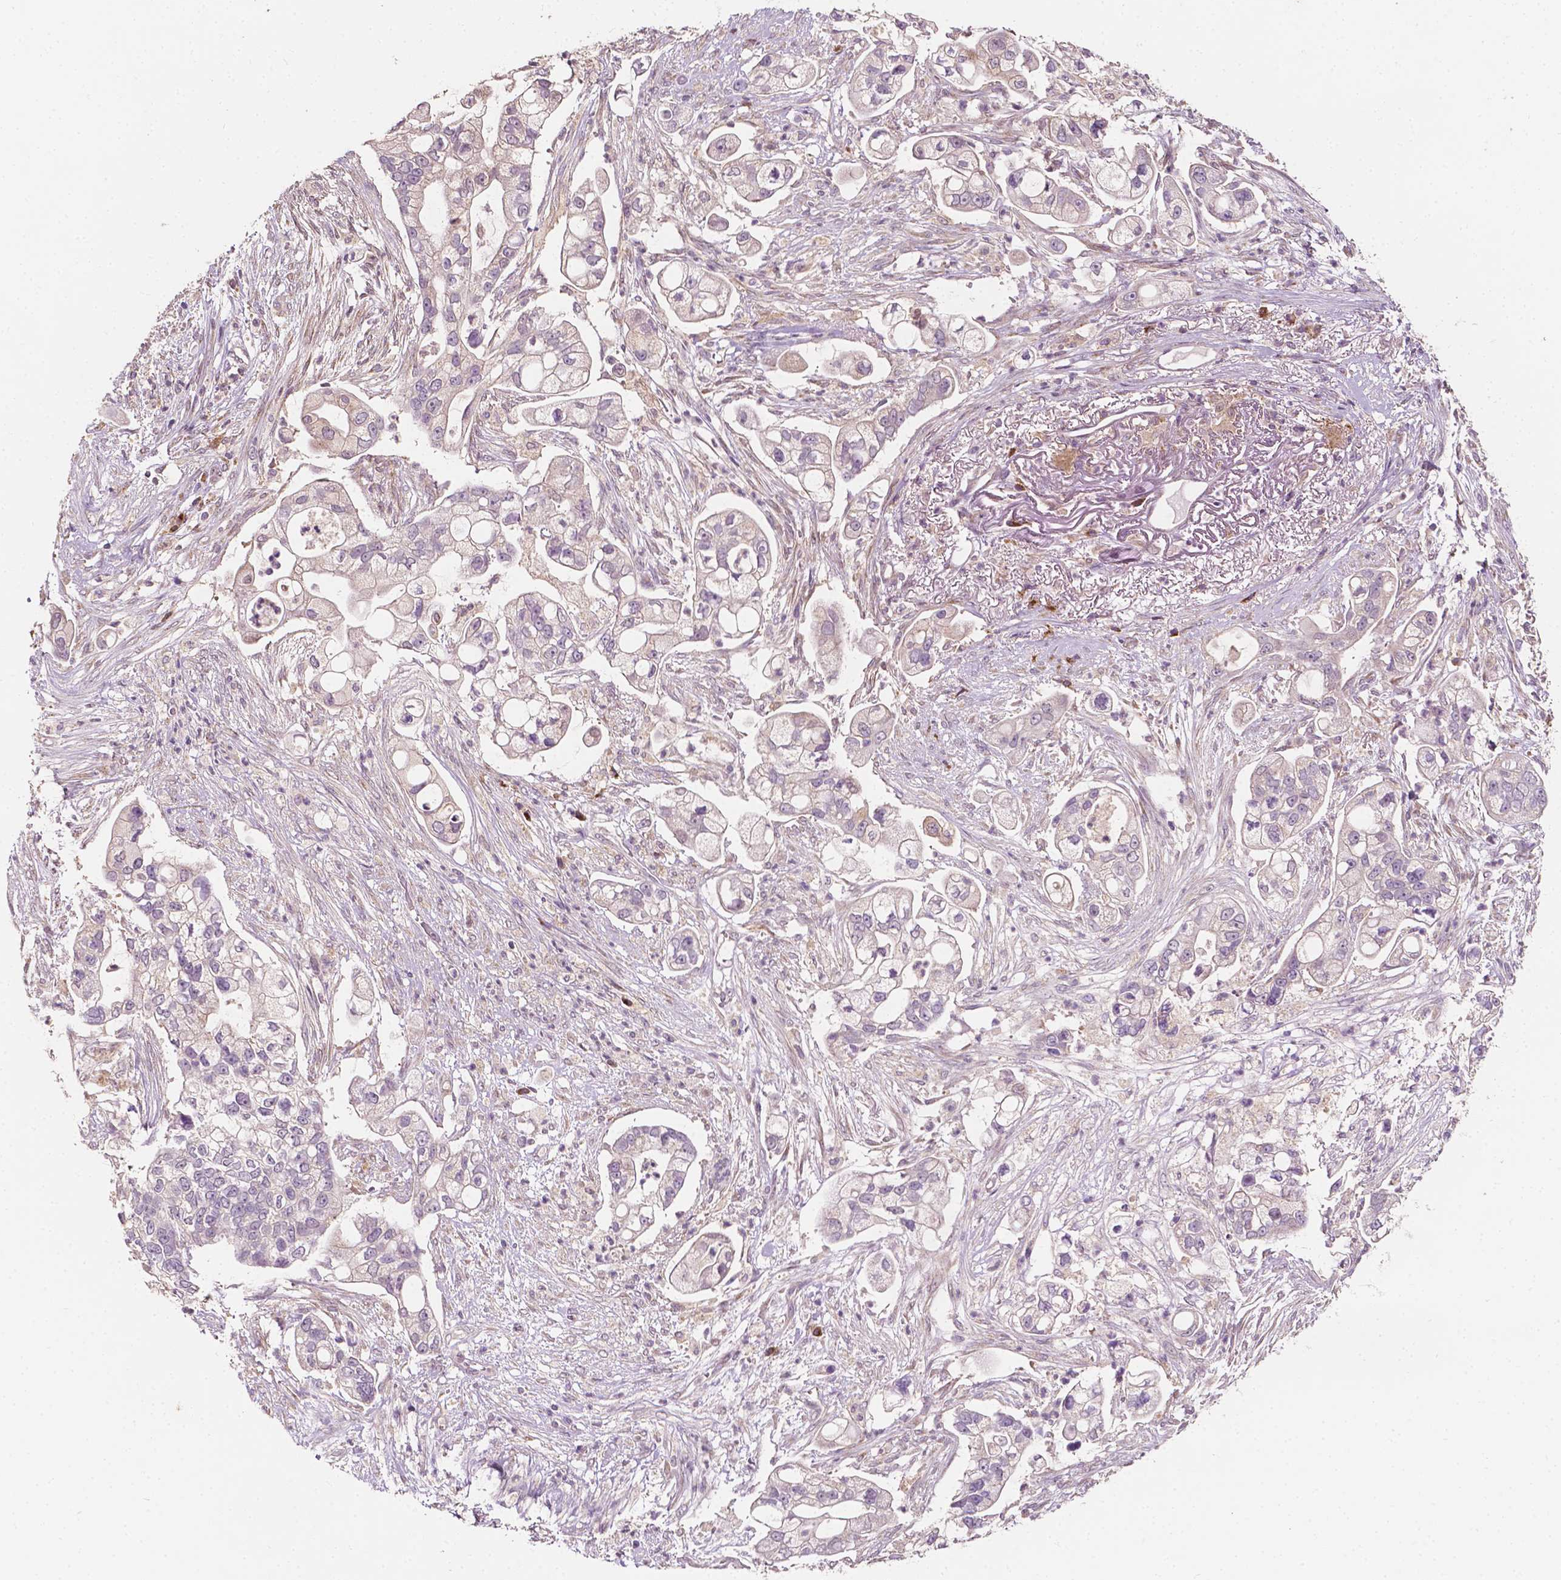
{"staining": {"intensity": "weak", "quantity": "25%-75%", "location": "cytoplasmic/membranous"}, "tissue": "pancreatic cancer", "cell_type": "Tumor cells", "image_type": "cancer", "snomed": [{"axis": "morphology", "description": "Adenocarcinoma, NOS"}, {"axis": "topography", "description": "Pancreas"}], "caption": "DAB immunohistochemical staining of adenocarcinoma (pancreatic) demonstrates weak cytoplasmic/membranous protein positivity in about 25%-75% of tumor cells.", "gene": "EBAG9", "patient": {"sex": "female", "age": 69}}